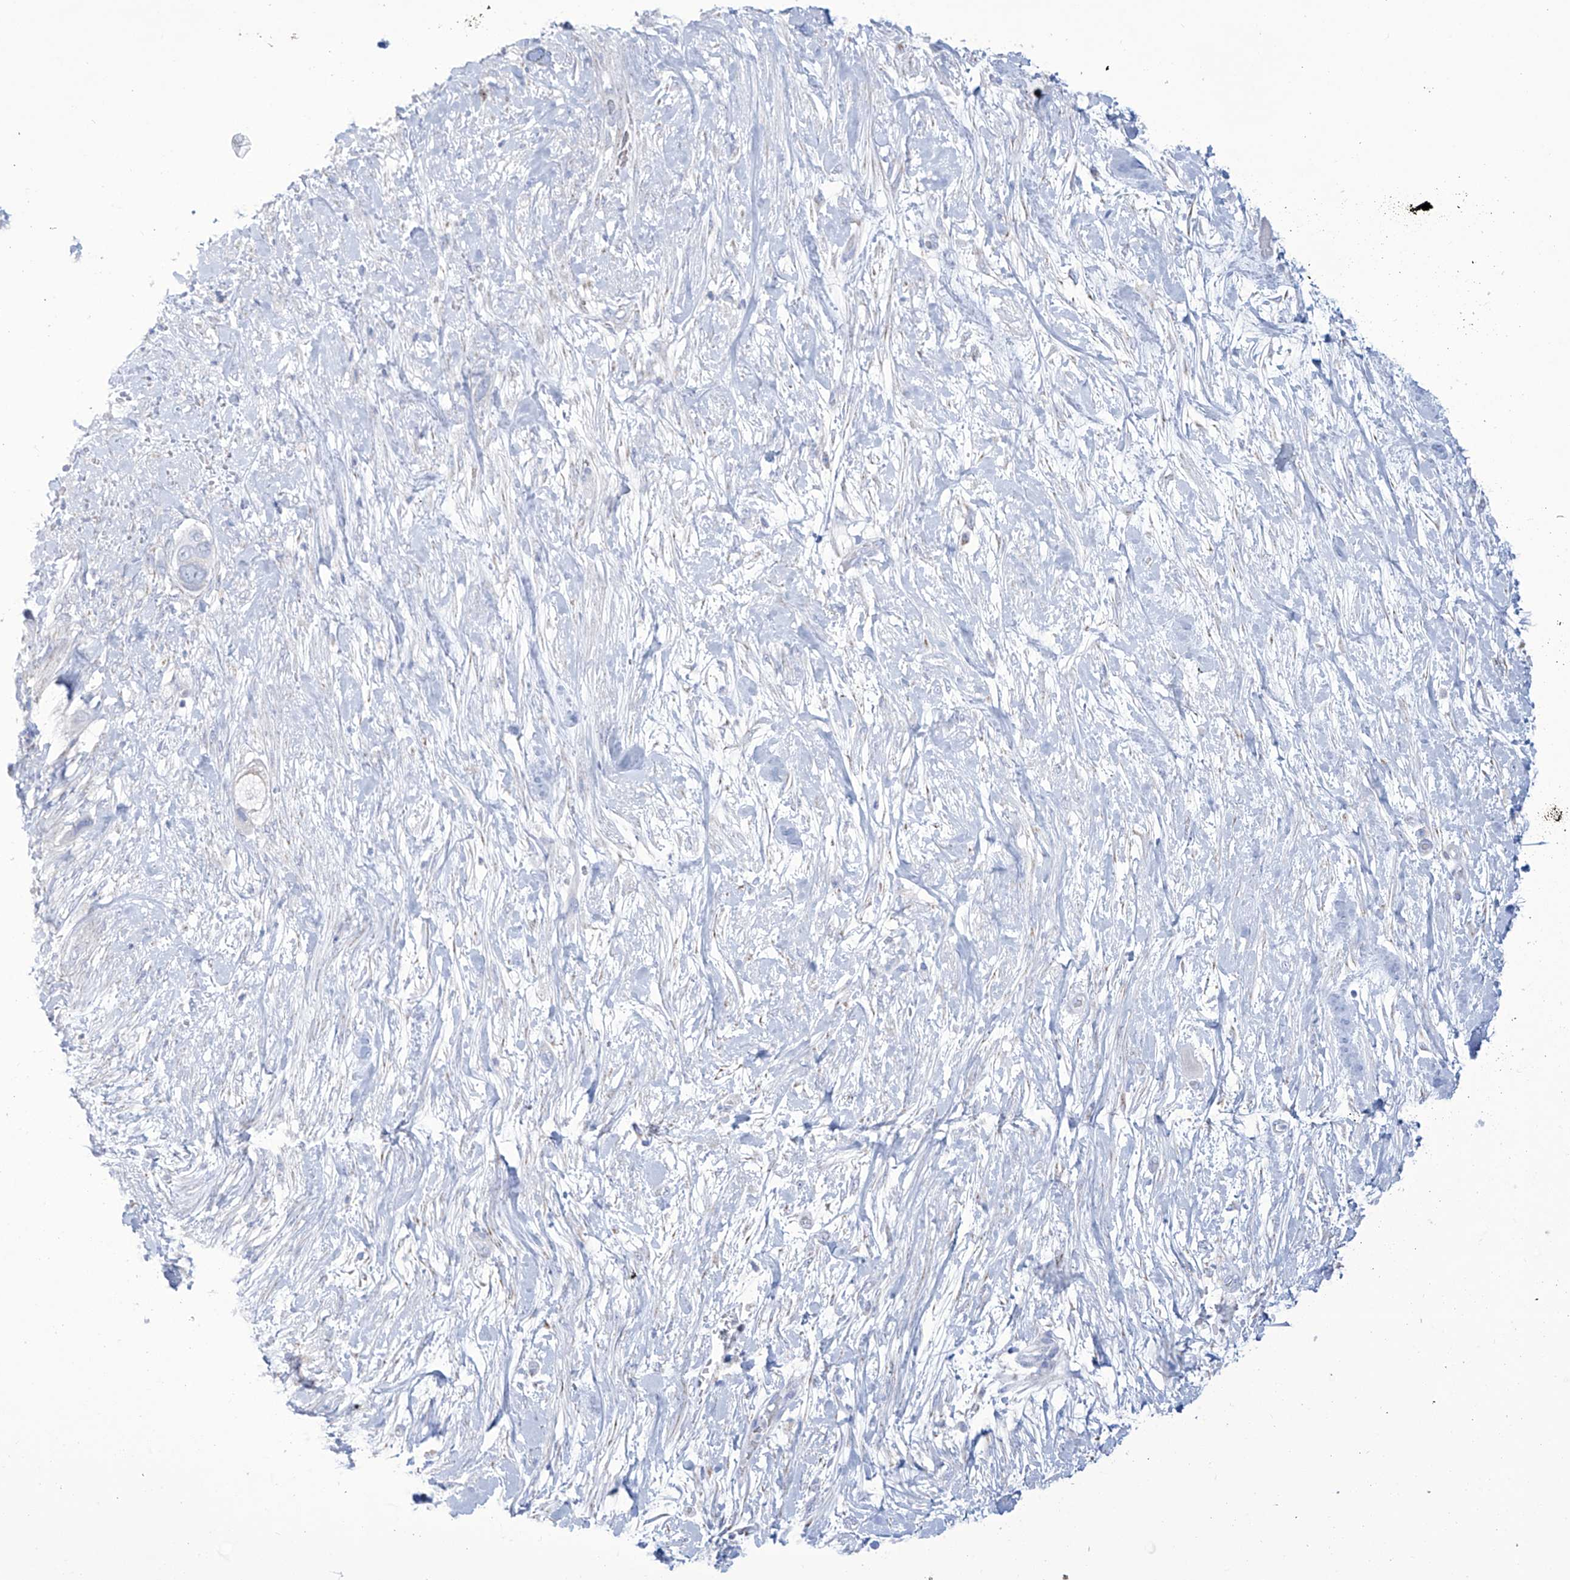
{"staining": {"intensity": "negative", "quantity": "none", "location": "none"}, "tissue": "pancreatic cancer", "cell_type": "Tumor cells", "image_type": "cancer", "snomed": [{"axis": "morphology", "description": "Adenocarcinoma, NOS"}, {"axis": "topography", "description": "Pancreas"}], "caption": "A histopathology image of human pancreatic cancer (adenocarcinoma) is negative for staining in tumor cells.", "gene": "ALDH6A1", "patient": {"sex": "male", "age": 68}}